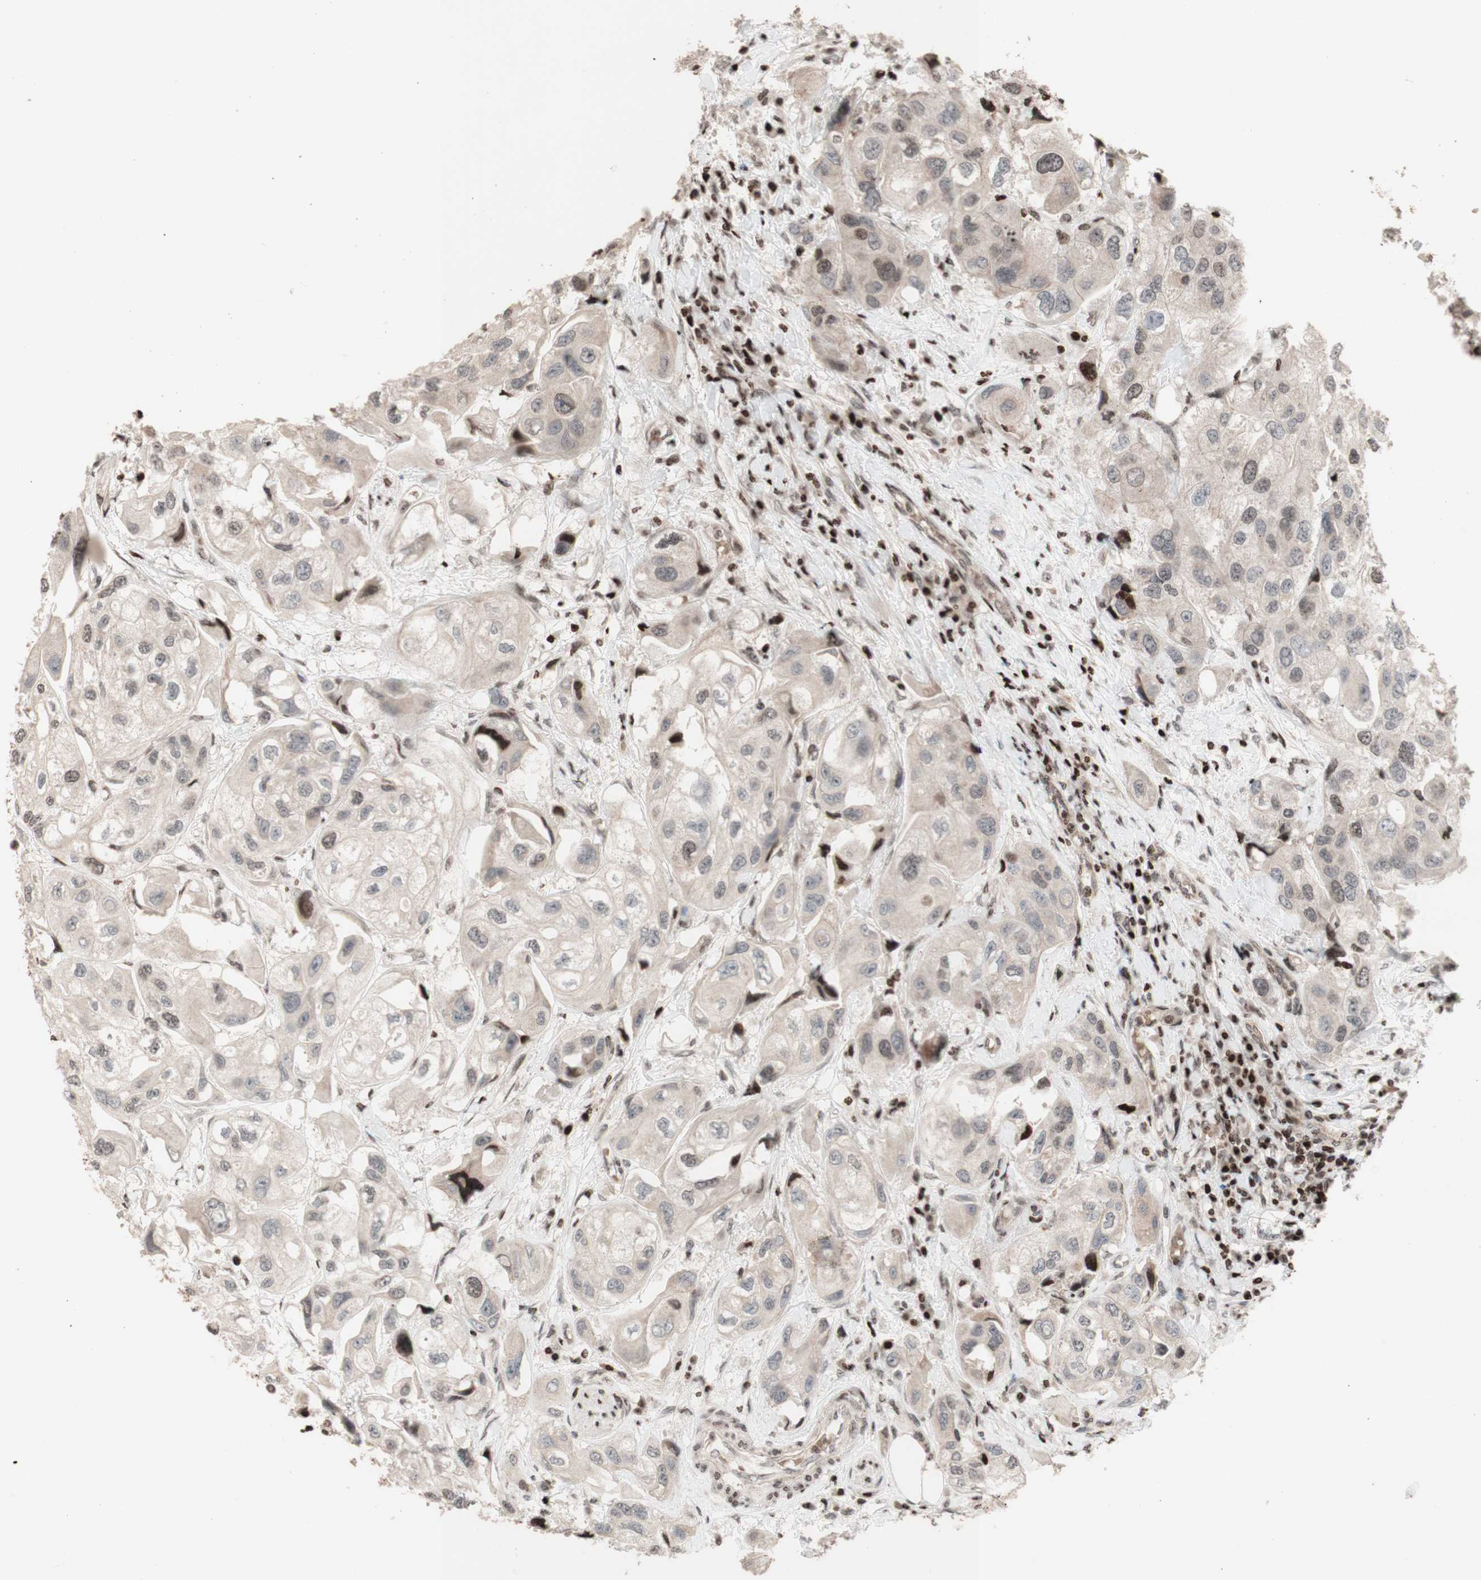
{"staining": {"intensity": "negative", "quantity": "none", "location": "none"}, "tissue": "urothelial cancer", "cell_type": "Tumor cells", "image_type": "cancer", "snomed": [{"axis": "morphology", "description": "Urothelial carcinoma, High grade"}, {"axis": "topography", "description": "Urinary bladder"}], "caption": "Urothelial cancer was stained to show a protein in brown. There is no significant staining in tumor cells.", "gene": "POLA1", "patient": {"sex": "female", "age": 64}}